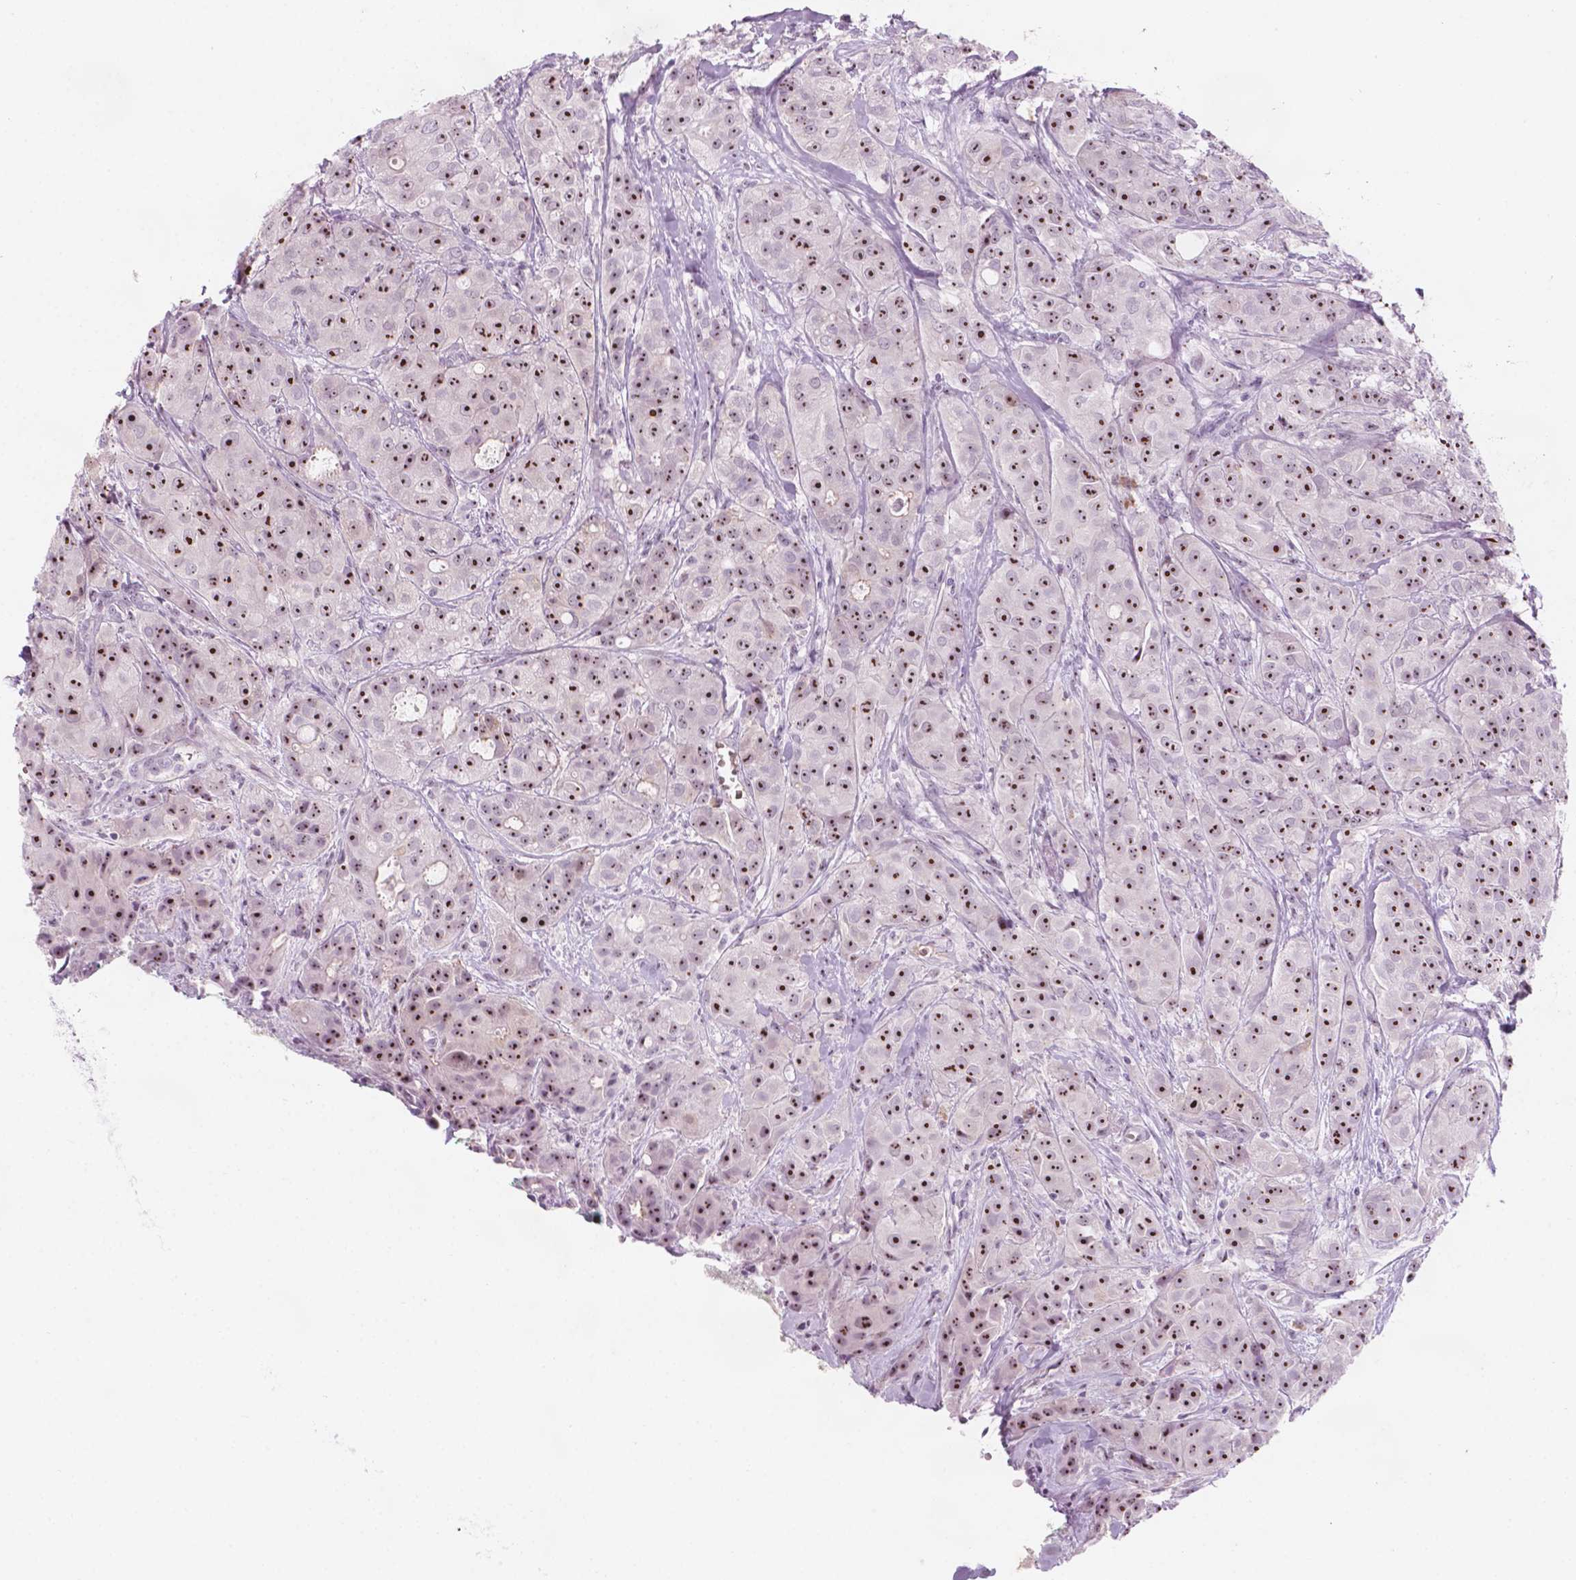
{"staining": {"intensity": "strong", "quantity": ">75%", "location": "nuclear"}, "tissue": "breast cancer", "cell_type": "Tumor cells", "image_type": "cancer", "snomed": [{"axis": "morphology", "description": "Duct carcinoma"}, {"axis": "topography", "description": "Breast"}], "caption": "This micrograph reveals IHC staining of invasive ductal carcinoma (breast), with high strong nuclear expression in about >75% of tumor cells.", "gene": "ZNF853", "patient": {"sex": "female", "age": 43}}